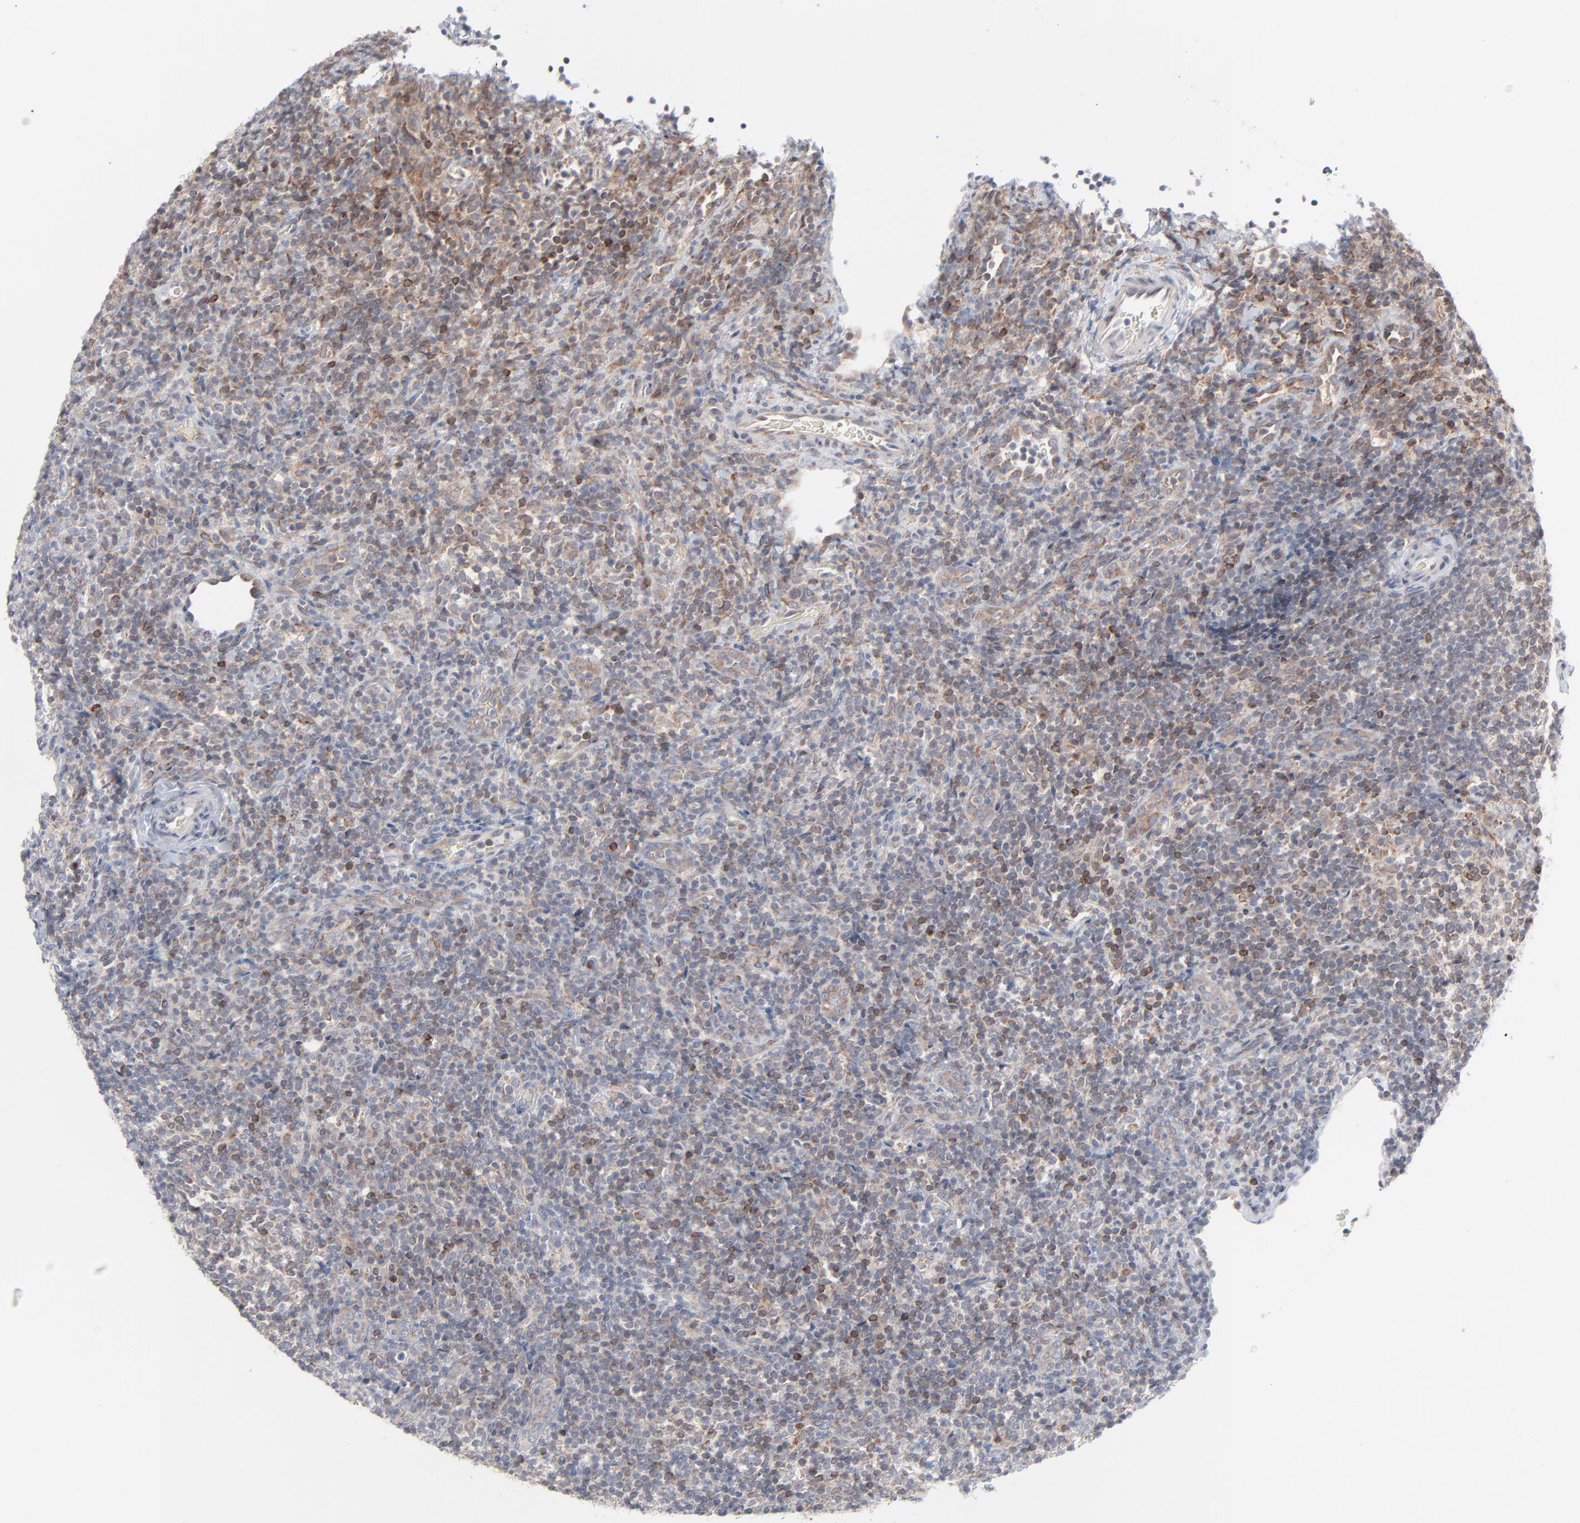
{"staining": {"intensity": "weak", "quantity": "25%-75%", "location": "cytoplasmic/membranous"}, "tissue": "lymphoma", "cell_type": "Tumor cells", "image_type": "cancer", "snomed": [{"axis": "morphology", "description": "Malignant lymphoma, non-Hodgkin's type, Low grade"}, {"axis": "topography", "description": "Lymph node"}], "caption": "Human low-grade malignant lymphoma, non-Hodgkin's type stained for a protein (brown) reveals weak cytoplasmic/membranous positive expression in about 25%-75% of tumor cells.", "gene": "KDSR", "patient": {"sex": "female", "age": 76}}